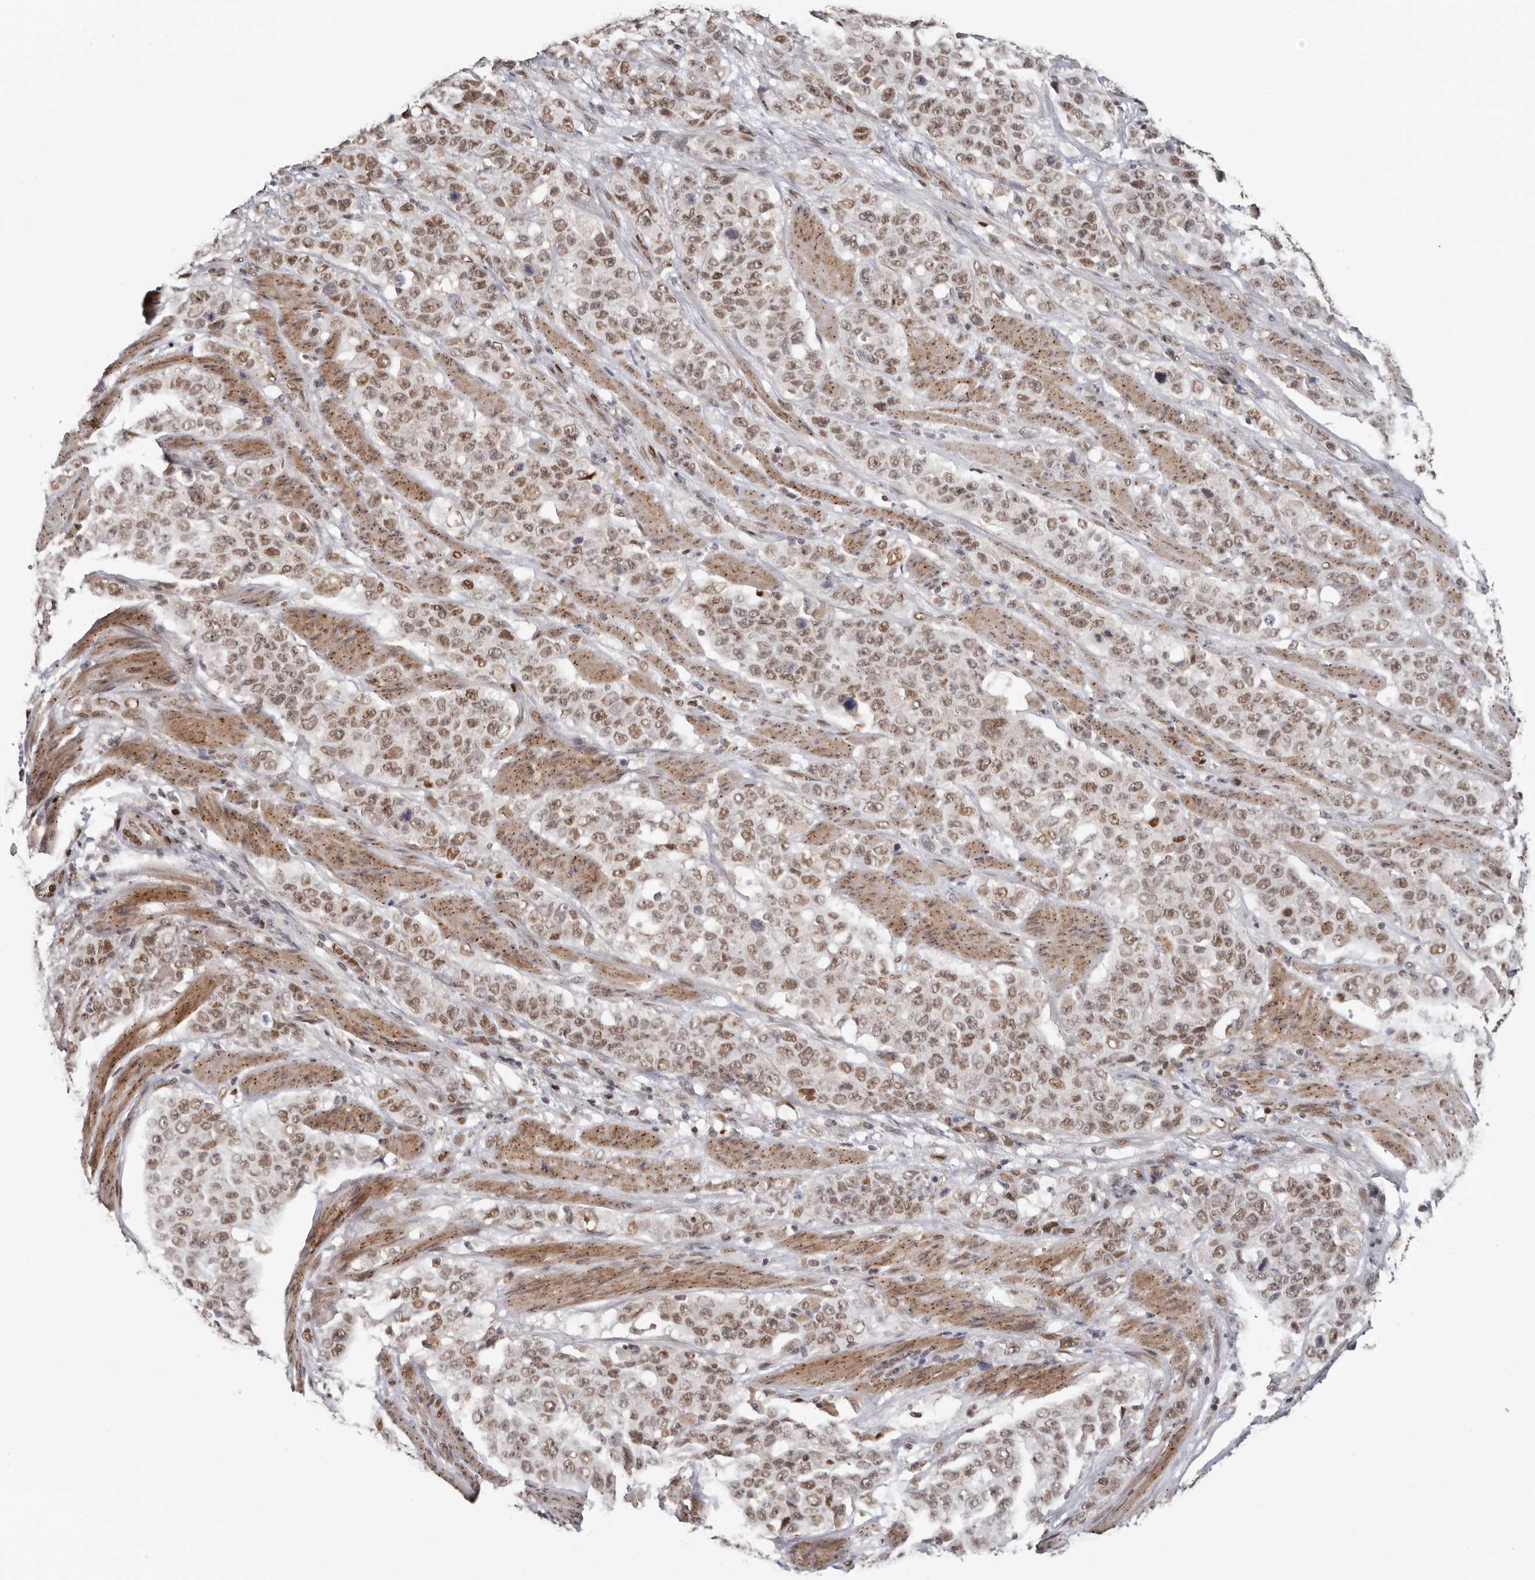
{"staining": {"intensity": "weak", "quantity": ">75%", "location": "nuclear"}, "tissue": "stomach cancer", "cell_type": "Tumor cells", "image_type": "cancer", "snomed": [{"axis": "morphology", "description": "Adenocarcinoma, NOS"}, {"axis": "topography", "description": "Stomach"}], "caption": "An image showing weak nuclear staining in approximately >75% of tumor cells in adenocarcinoma (stomach), as visualized by brown immunohistochemical staining.", "gene": "SMAD7", "patient": {"sex": "male", "age": 48}}